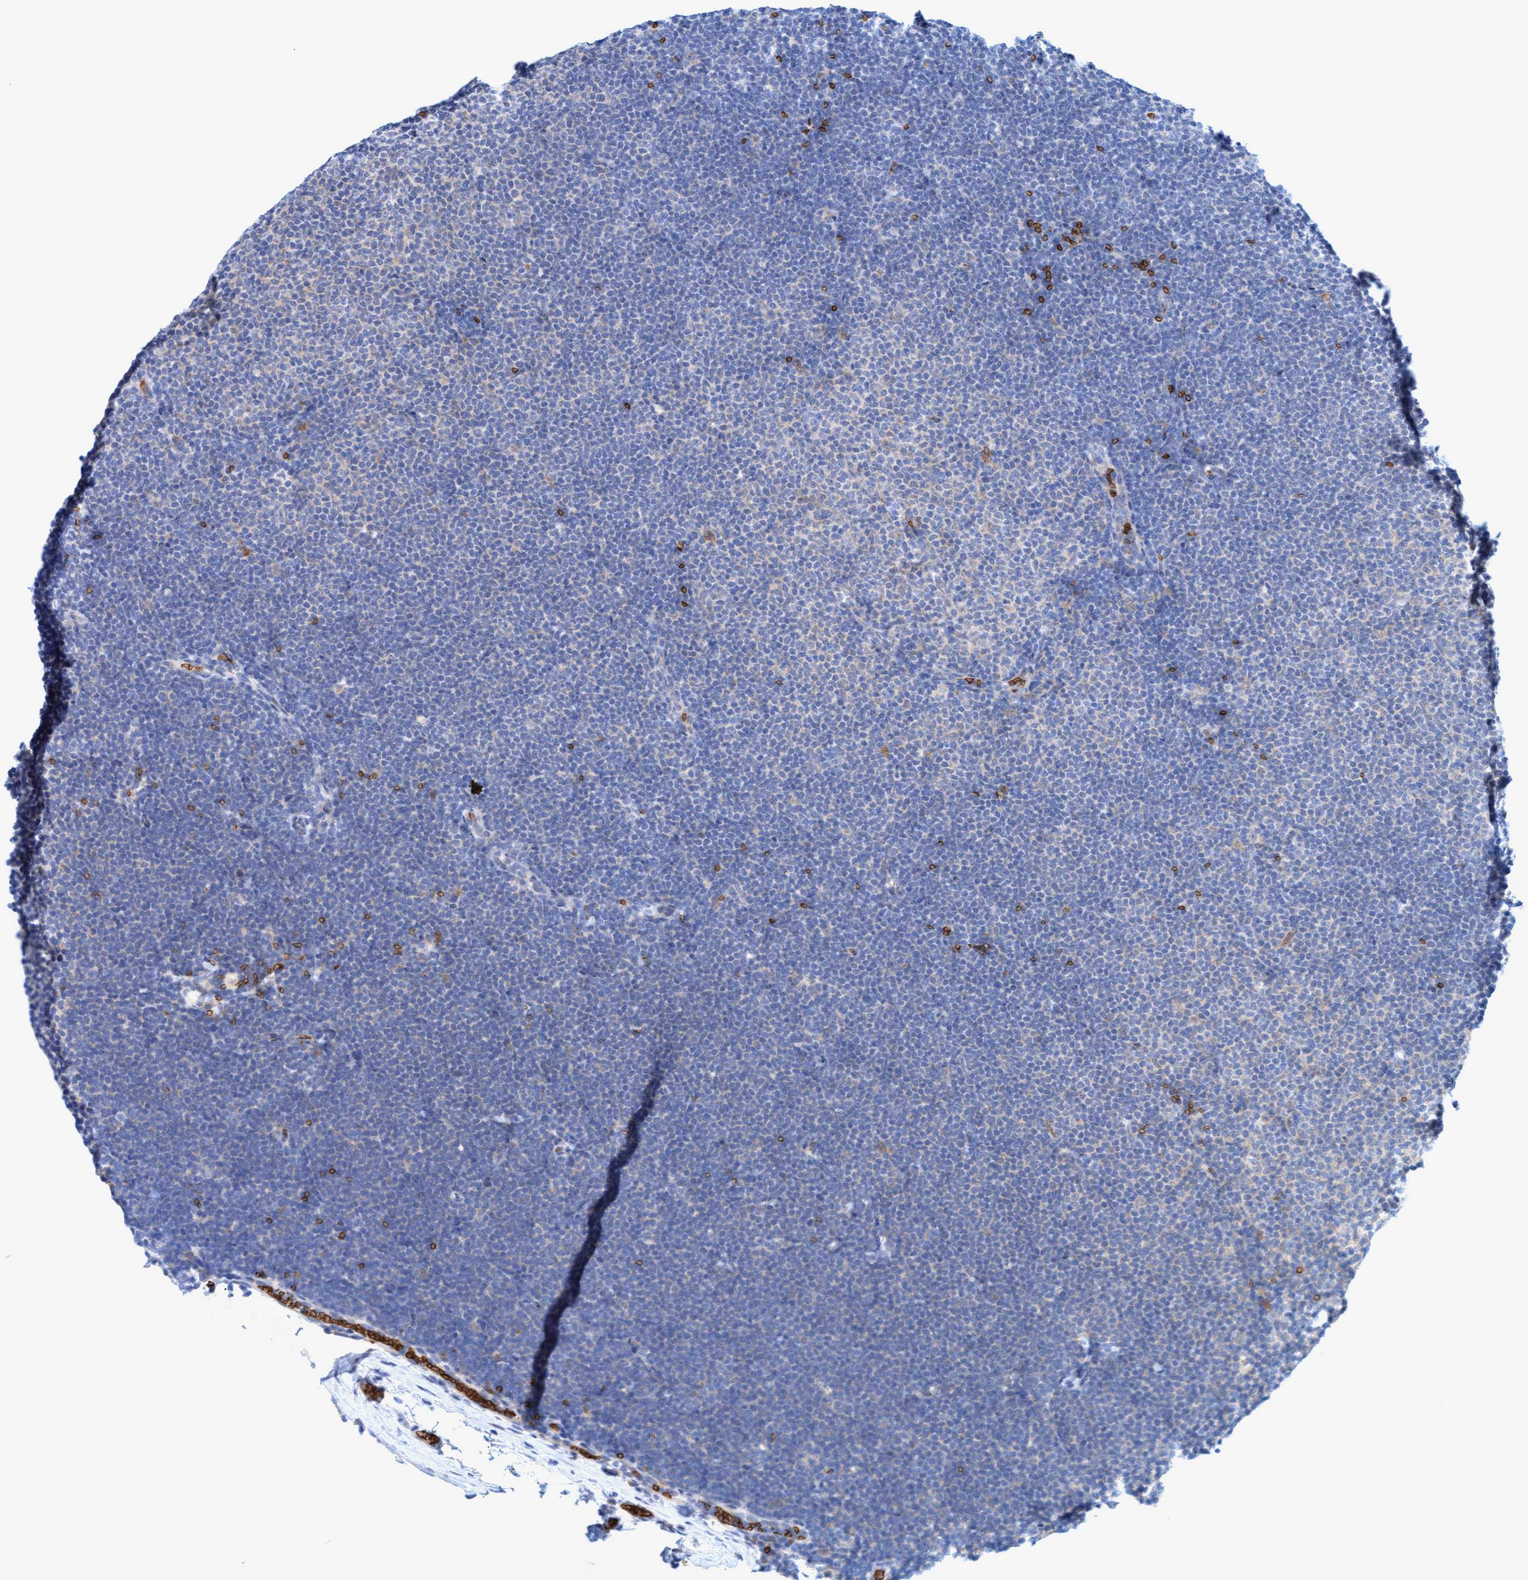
{"staining": {"intensity": "negative", "quantity": "none", "location": "none"}, "tissue": "lymphoma", "cell_type": "Tumor cells", "image_type": "cancer", "snomed": [{"axis": "morphology", "description": "Malignant lymphoma, non-Hodgkin's type, Low grade"}, {"axis": "topography", "description": "Lymph node"}], "caption": "A high-resolution micrograph shows immunohistochemistry (IHC) staining of lymphoma, which reveals no significant expression in tumor cells. (DAB IHC, high magnification).", "gene": "SPEM2", "patient": {"sex": "female", "age": 53}}